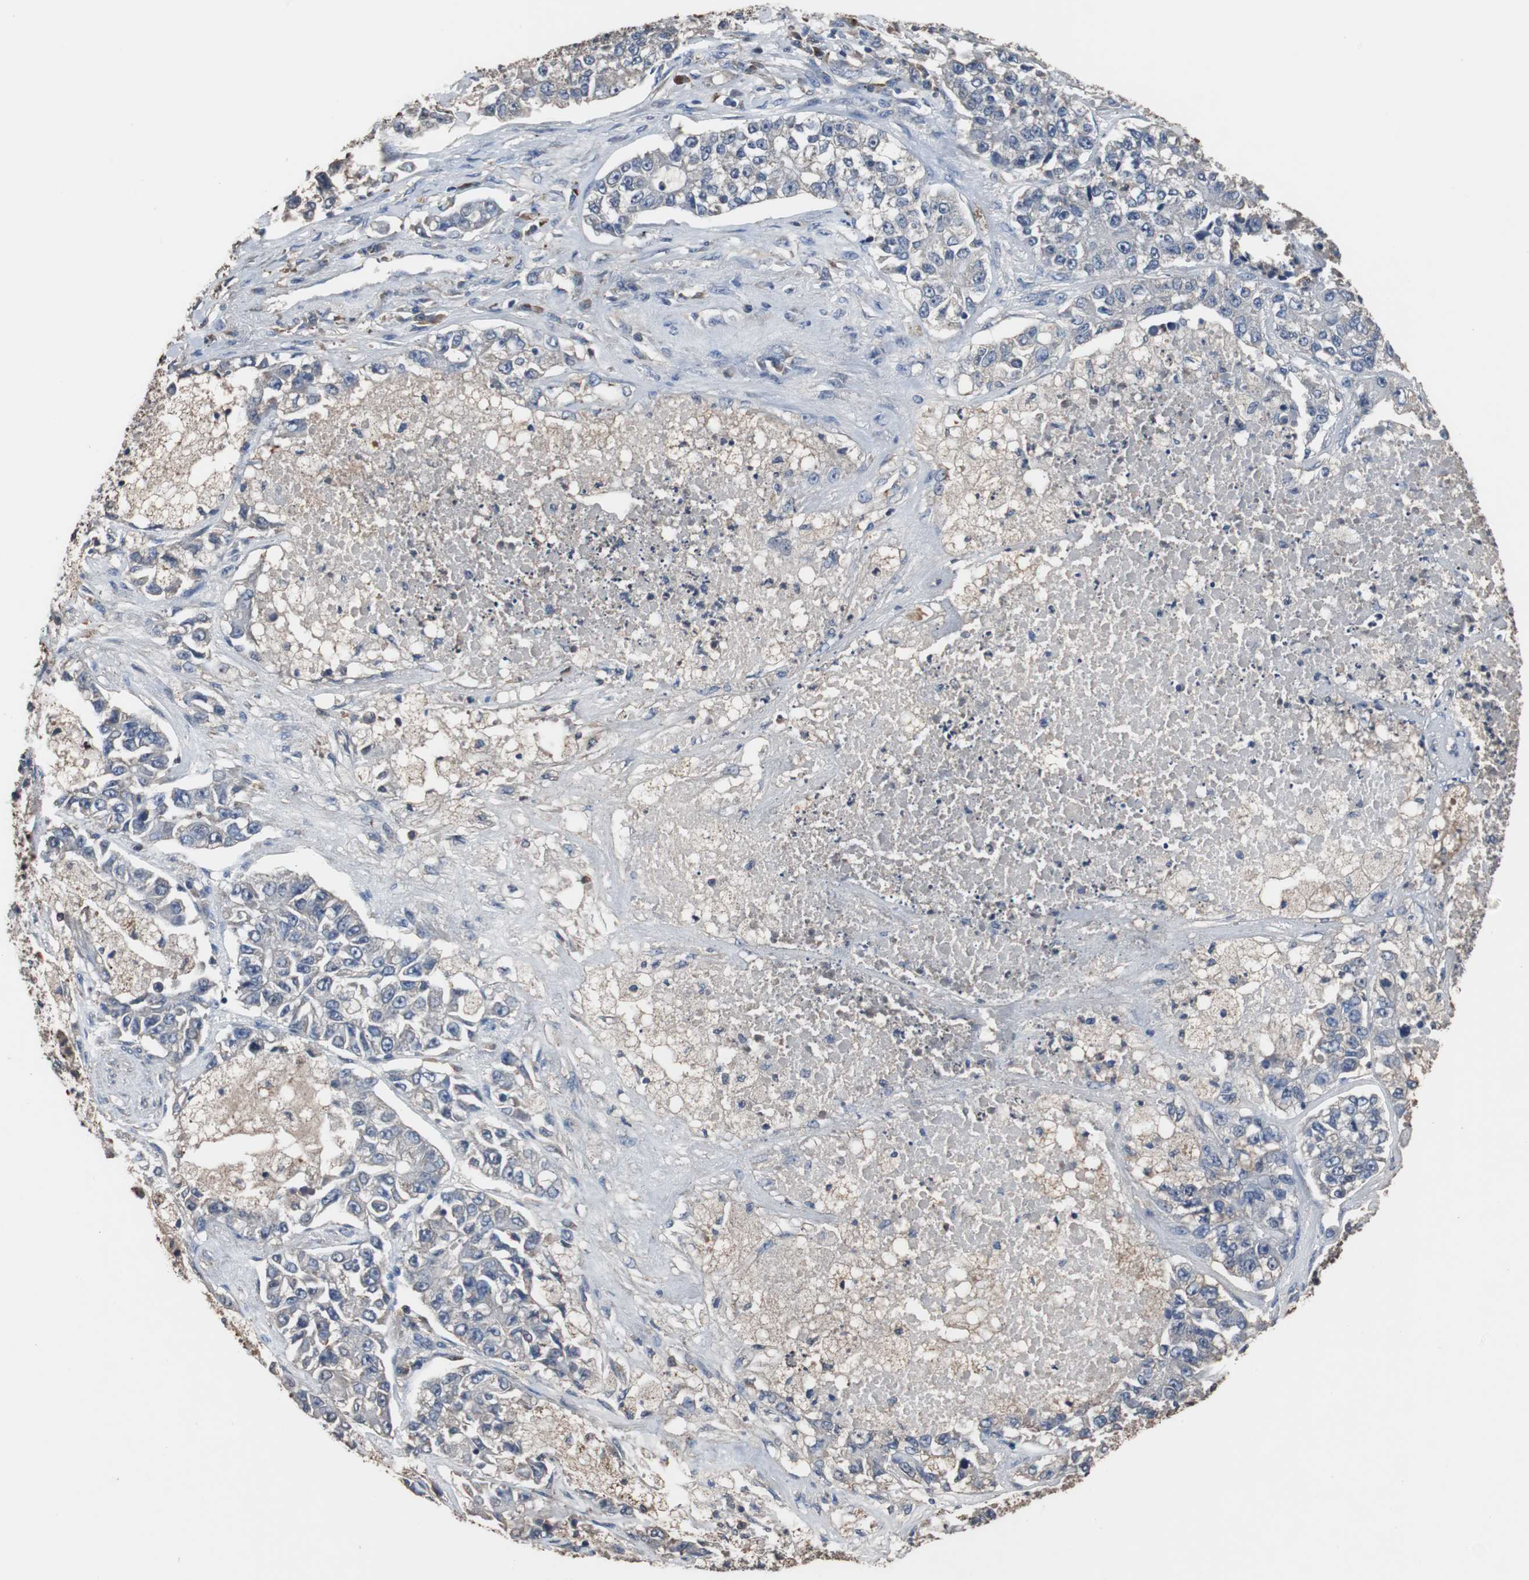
{"staining": {"intensity": "negative", "quantity": "none", "location": "none"}, "tissue": "lung cancer", "cell_type": "Tumor cells", "image_type": "cancer", "snomed": [{"axis": "morphology", "description": "Adenocarcinoma, NOS"}, {"axis": "topography", "description": "Lung"}], "caption": "Tumor cells show no significant expression in lung cancer (adenocarcinoma). Brightfield microscopy of immunohistochemistry stained with DAB (brown) and hematoxylin (blue), captured at high magnification.", "gene": "SCIMP", "patient": {"sex": "male", "age": 49}}